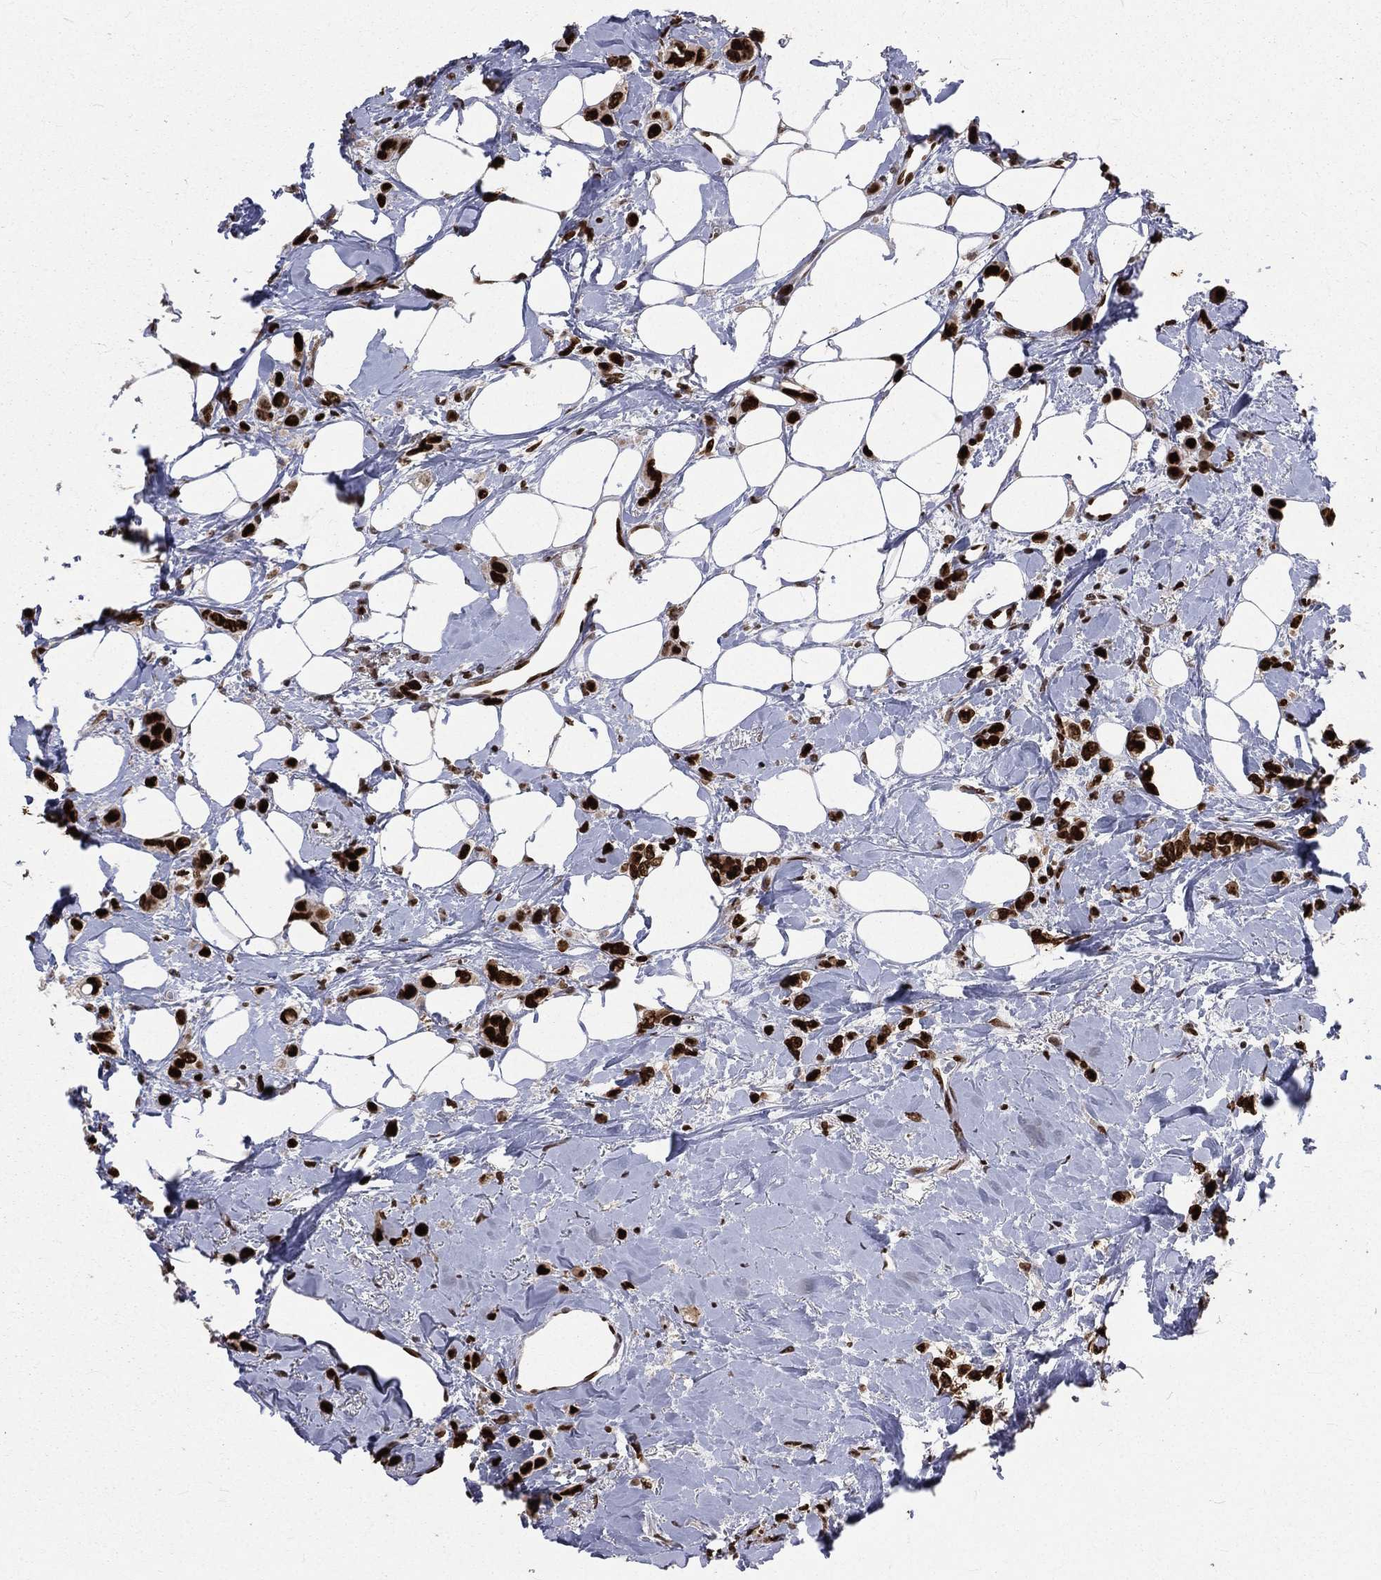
{"staining": {"intensity": "strong", "quantity": ">75%", "location": "nuclear"}, "tissue": "breast cancer", "cell_type": "Tumor cells", "image_type": "cancer", "snomed": [{"axis": "morphology", "description": "Lobular carcinoma"}, {"axis": "topography", "description": "Breast"}], "caption": "Lobular carcinoma (breast) was stained to show a protein in brown. There is high levels of strong nuclear positivity in approximately >75% of tumor cells.", "gene": "POLB", "patient": {"sex": "female", "age": 66}}